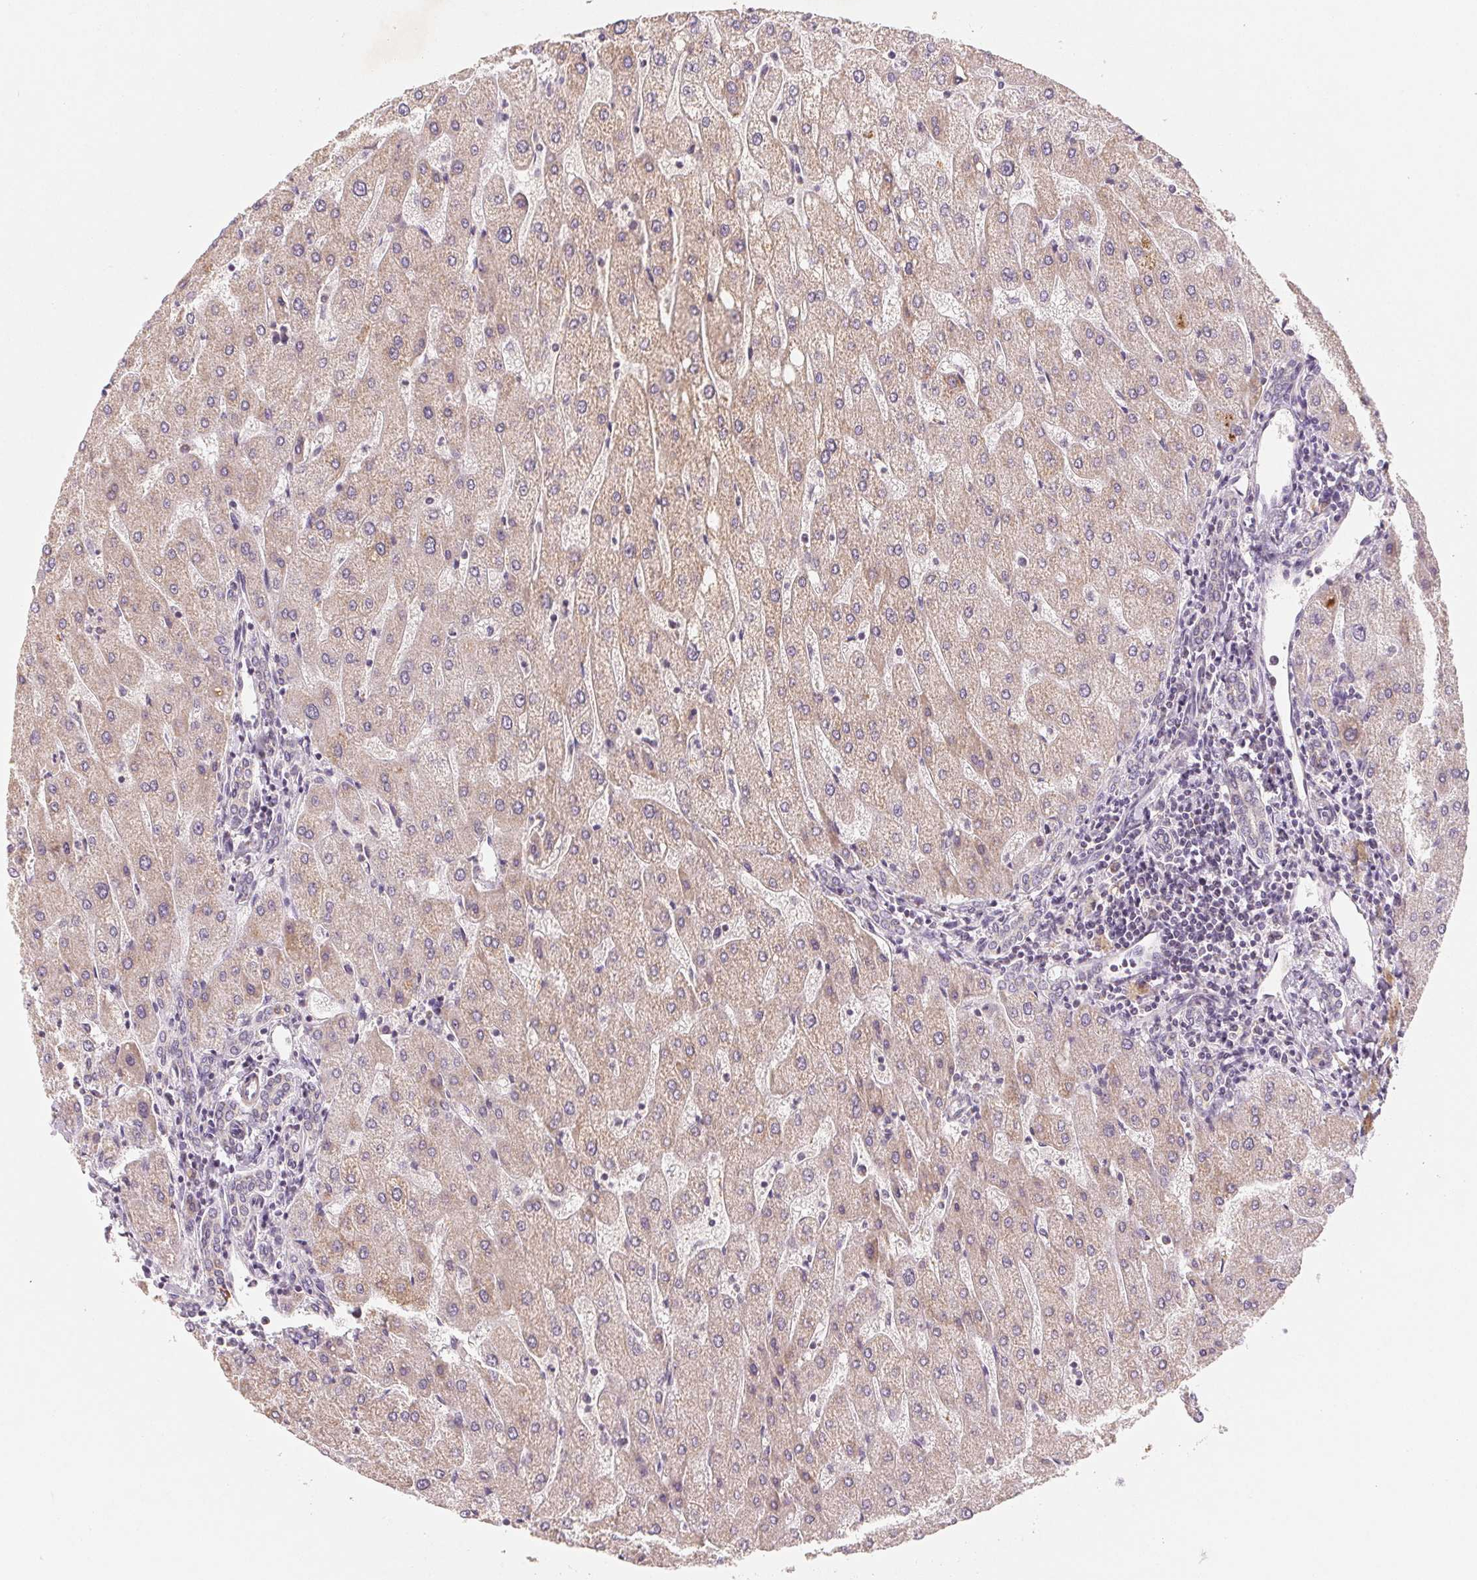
{"staining": {"intensity": "negative", "quantity": "none", "location": "none"}, "tissue": "liver", "cell_type": "Cholangiocytes", "image_type": "normal", "snomed": [{"axis": "morphology", "description": "Normal tissue, NOS"}, {"axis": "topography", "description": "Liver"}], "caption": "The photomicrograph demonstrates no significant expression in cholangiocytes of liver. (Brightfield microscopy of DAB IHC at high magnification).", "gene": "GHITM", "patient": {"sex": "male", "age": 67}}